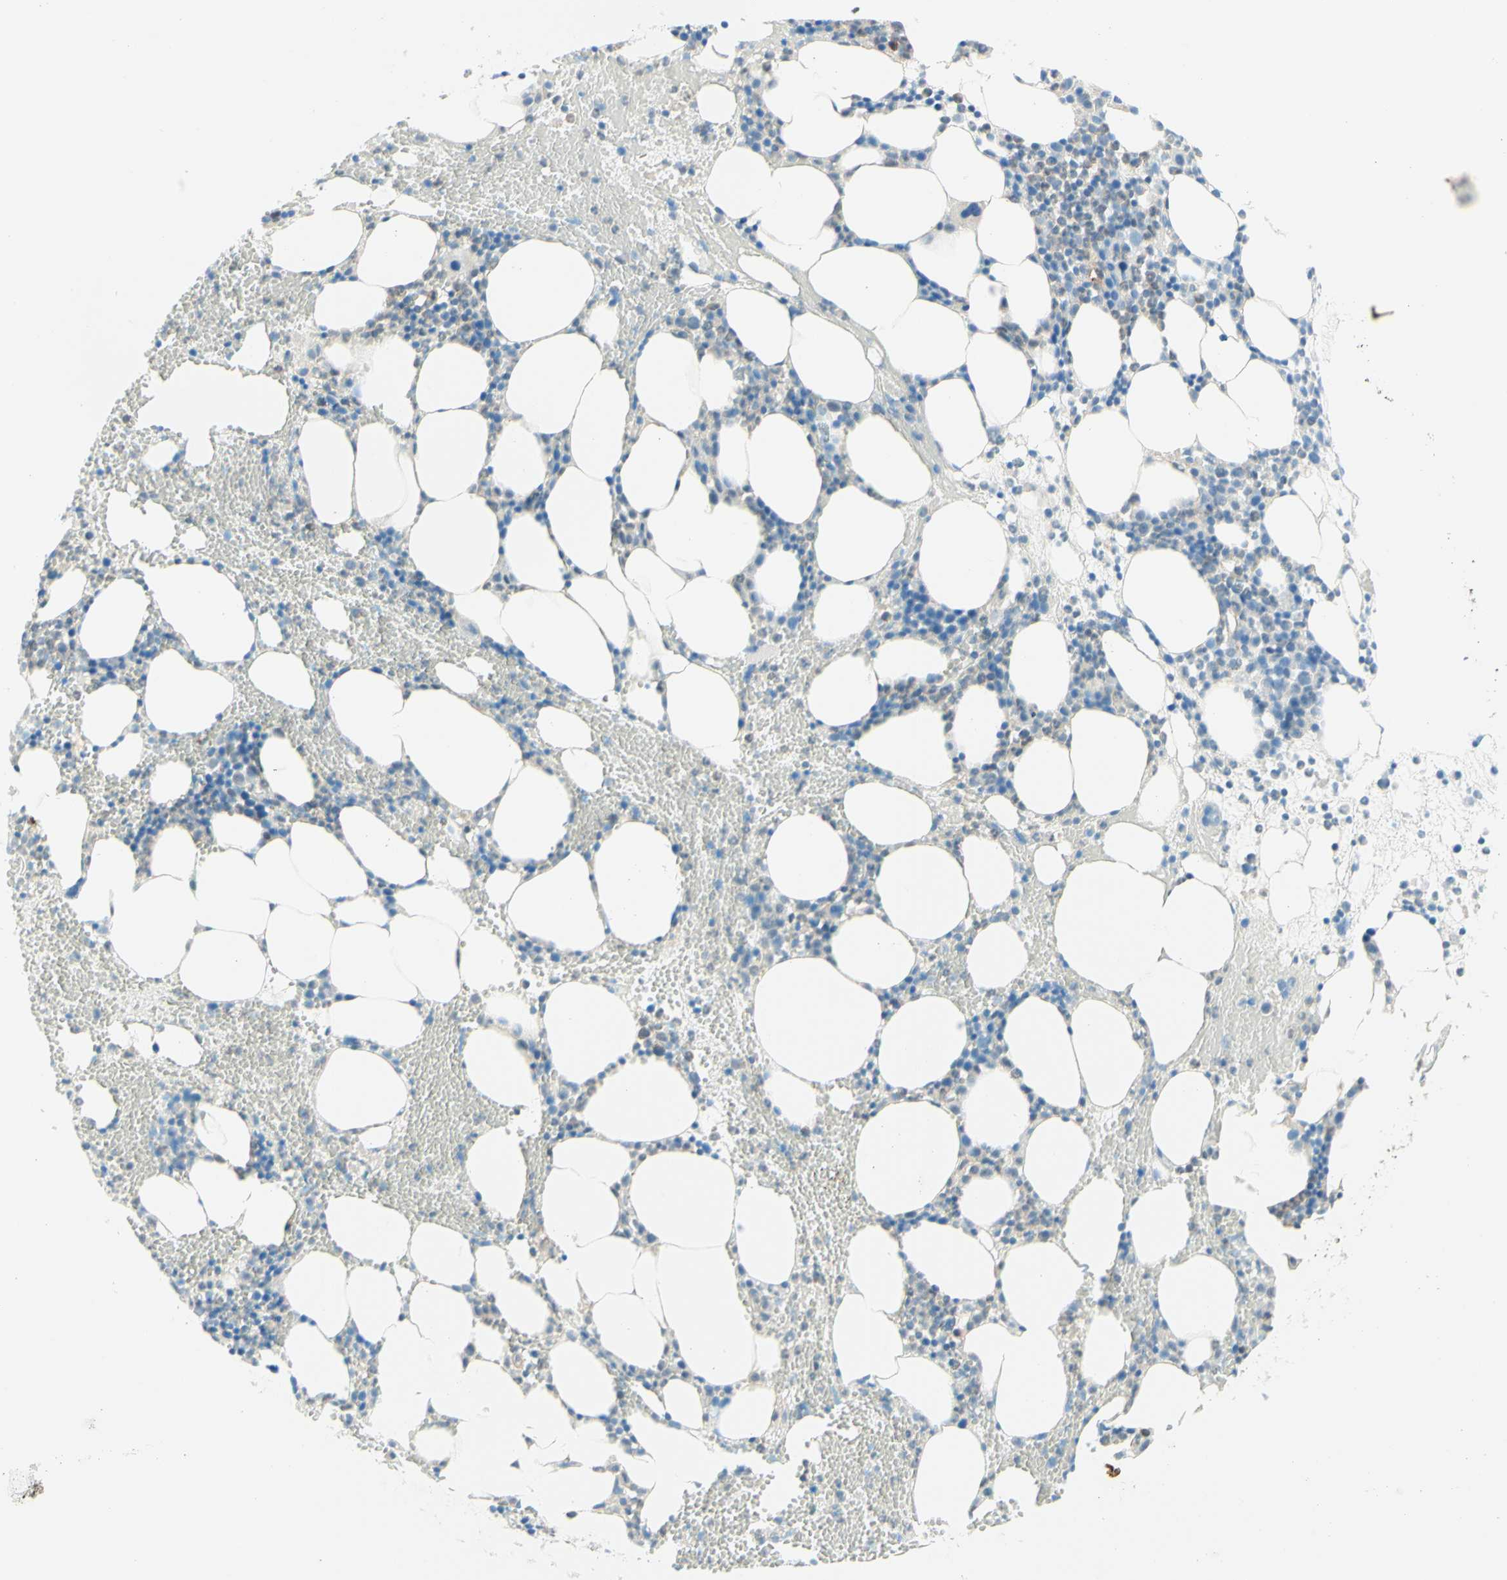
{"staining": {"intensity": "weak", "quantity": "25%-75%", "location": "cytoplasmic/membranous"}, "tissue": "bone marrow", "cell_type": "Hematopoietic cells", "image_type": "normal", "snomed": [{"axis": "morphology", "description": "Normal tissue, NOS"}, {"axis": "morphology", "description": "Inflammation, NOS"}, {"axis": "topography", "description": "Bone marrow"}], "caption": "This image shows immunohistochemistry (IHC) staining of benign bone marrow, with low weak cytoplasmic/membranous staining in about 25%-75% of hematopoietic cells.", "gene": "UPK3B", "patient": {"sex": "female", "age": 79}}